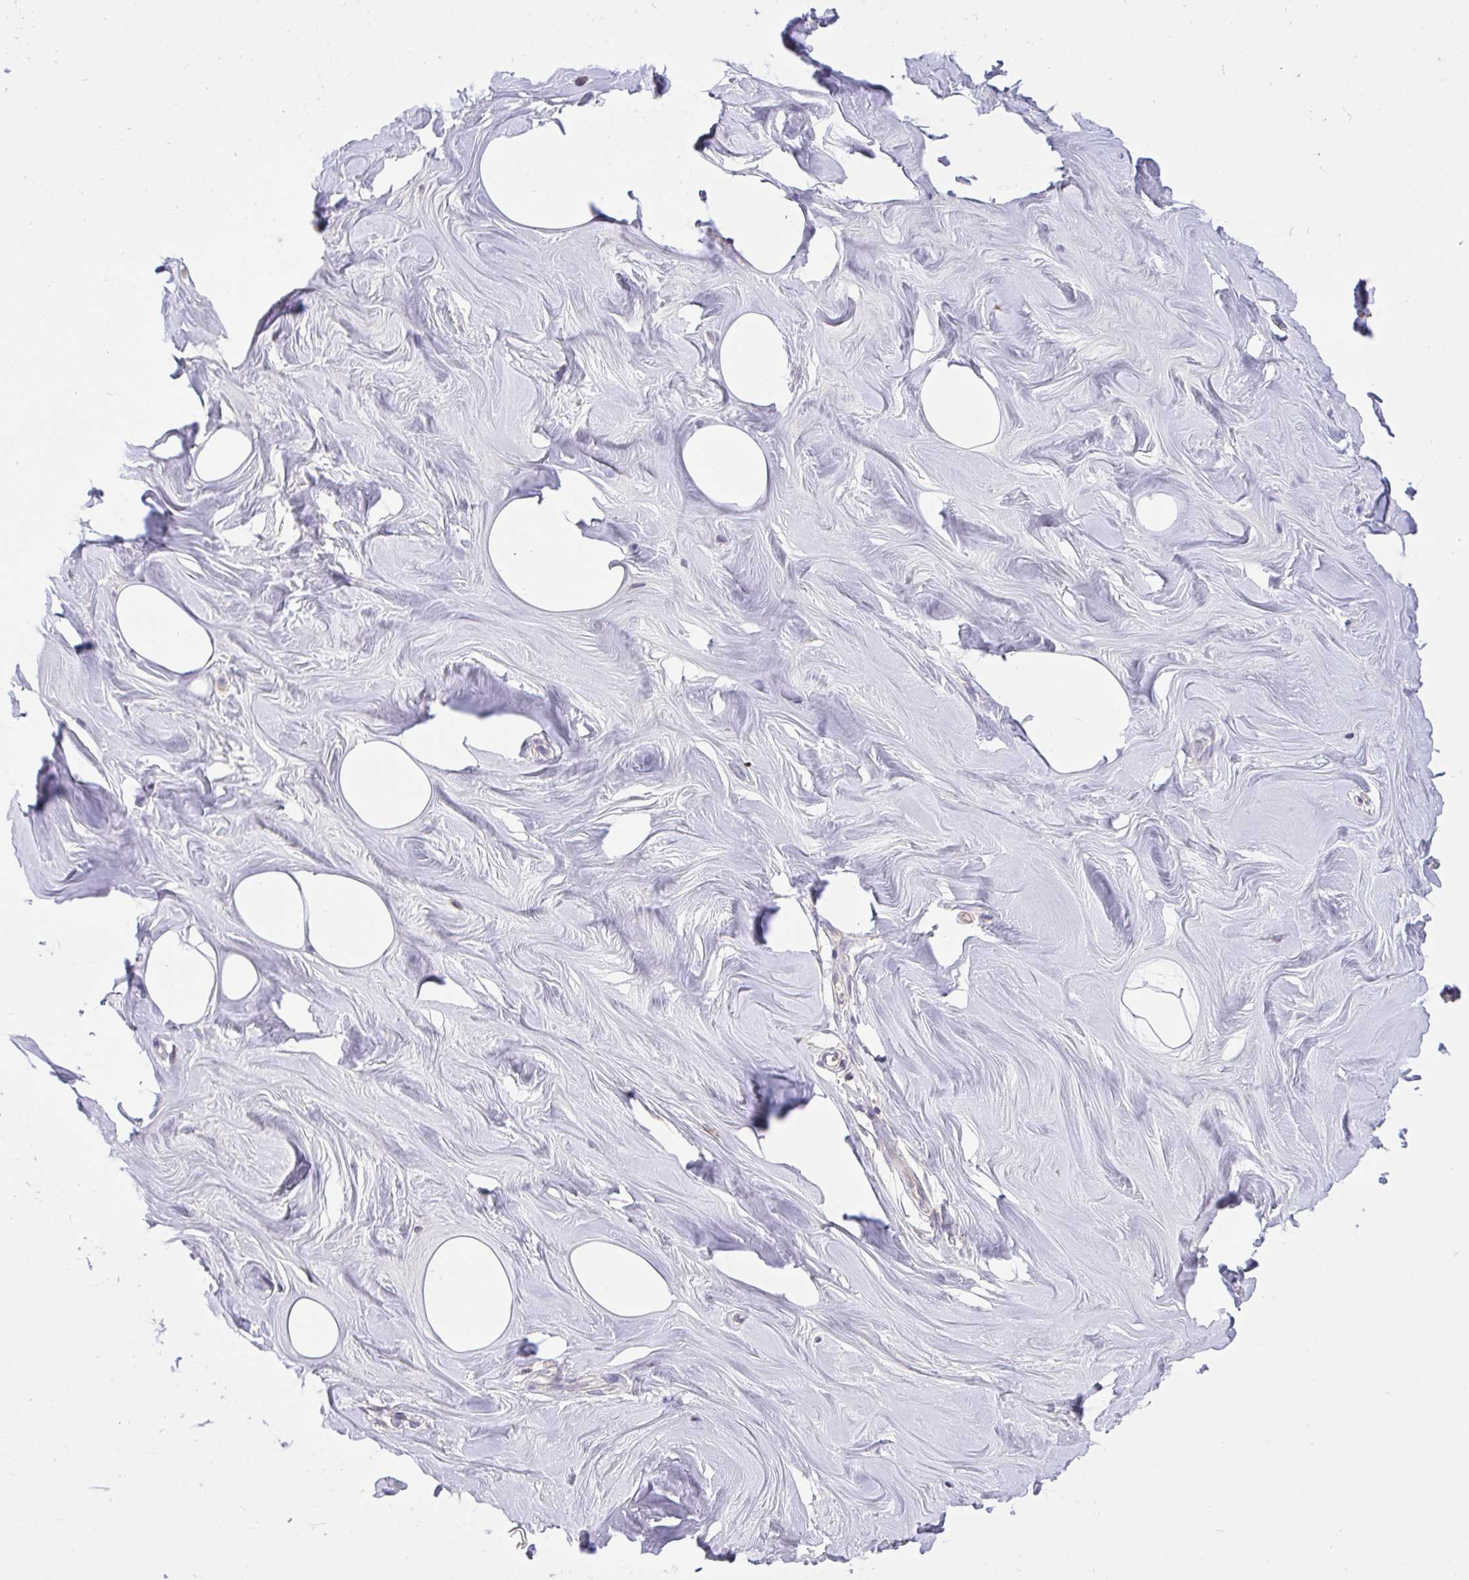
{"staining": {"intensity": "negative", "quantity": "none", "location": "none"}, "tissue": "breast", "cell_type": "Adipocytes", "image_type": "normal", "snomed": [{"axis": "morphology", "description": "Normal tissue, NOS"}, {"axis": "topography", "description": "Breast"}], "caption": "This is an IHC photomicrograph of benign human breast. There is no positivity in adipocytes.", "gene": "C19orf54", "patient": {"sex": "female", "age": 27}}